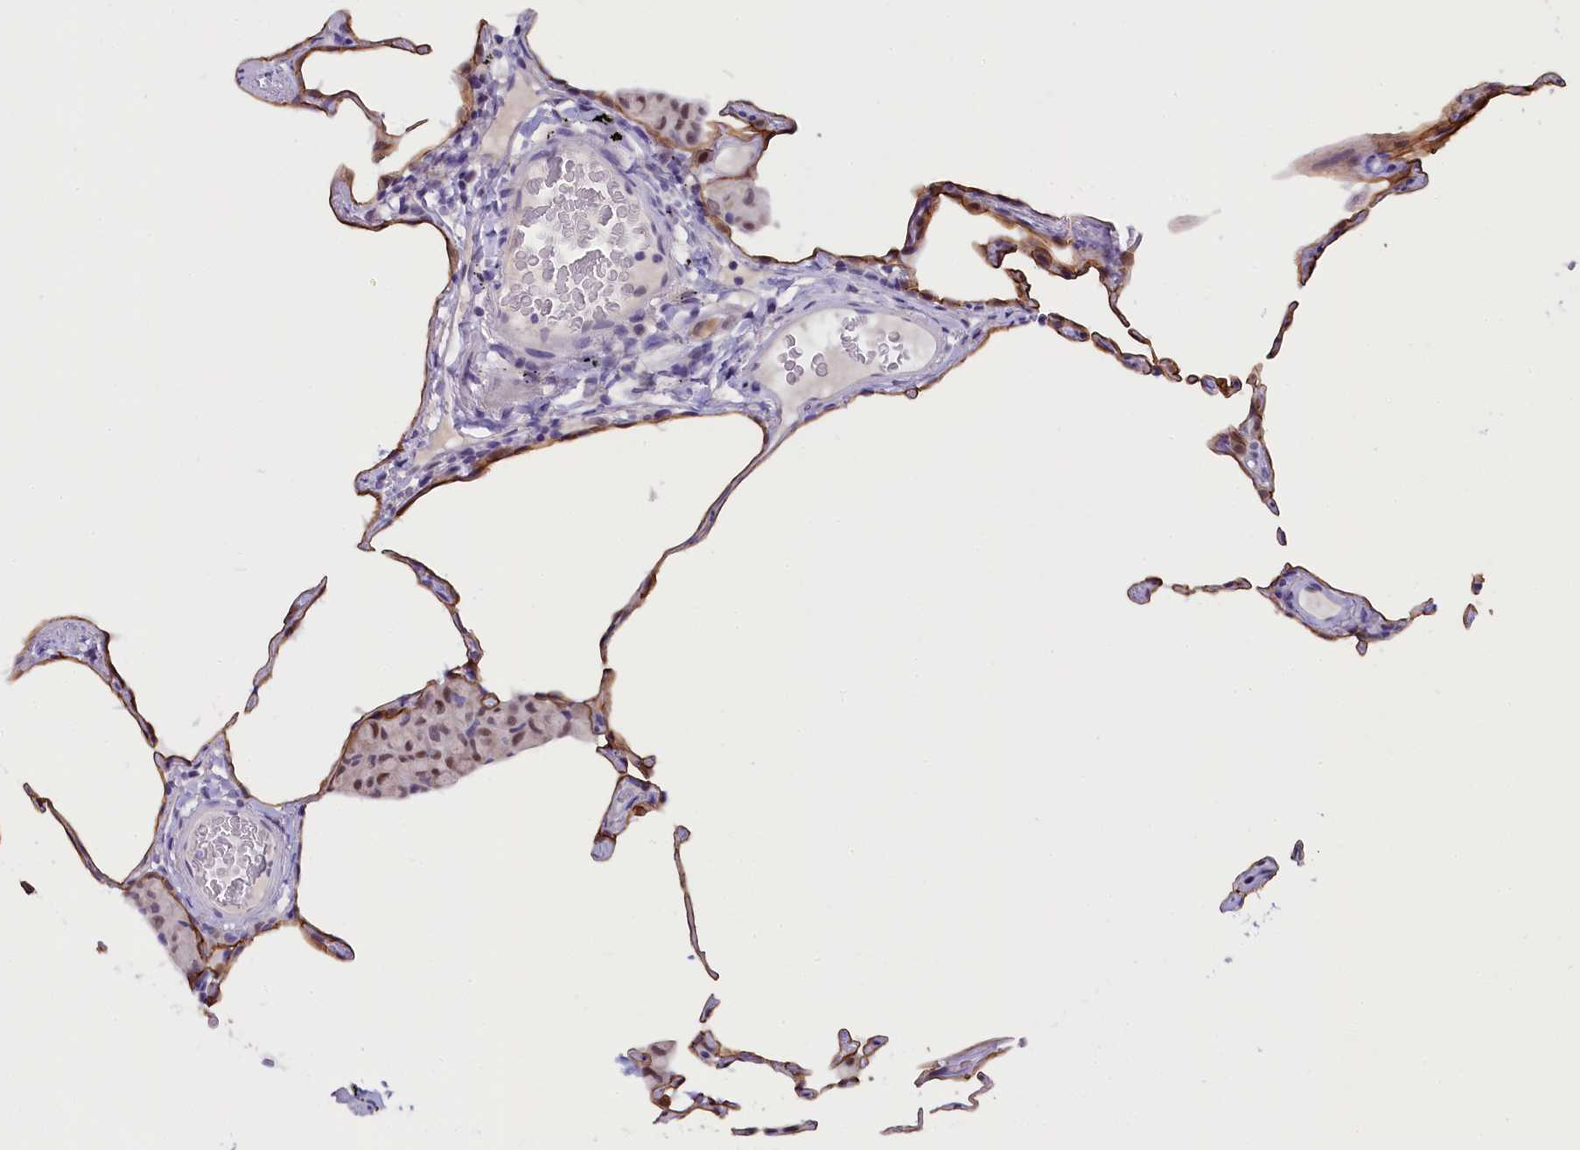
{"staining": {"intensity": "moderate", "quantity": "25%-75%", "location": "cytoplasmic/membranous"}, "tissue": "lung", "cell_type": "Alveolar cells", "image_type": "normal", "snomed": [{"axis": "morphology", "description": "Normal tissue, NOS"}, {"axis": "topography", "description": "Lung"}], "caption": "Alveolar cells display medium levels of moderate cytoplasmic/membranous positivity in about 25%-75% of cells in unremarkable lung. Immunohistochemistry (ihc) stains the protein in brown and the nuclei are stained blue.", "gene": "OSGEP", "patient": {"sex": "female", "age": 57}}